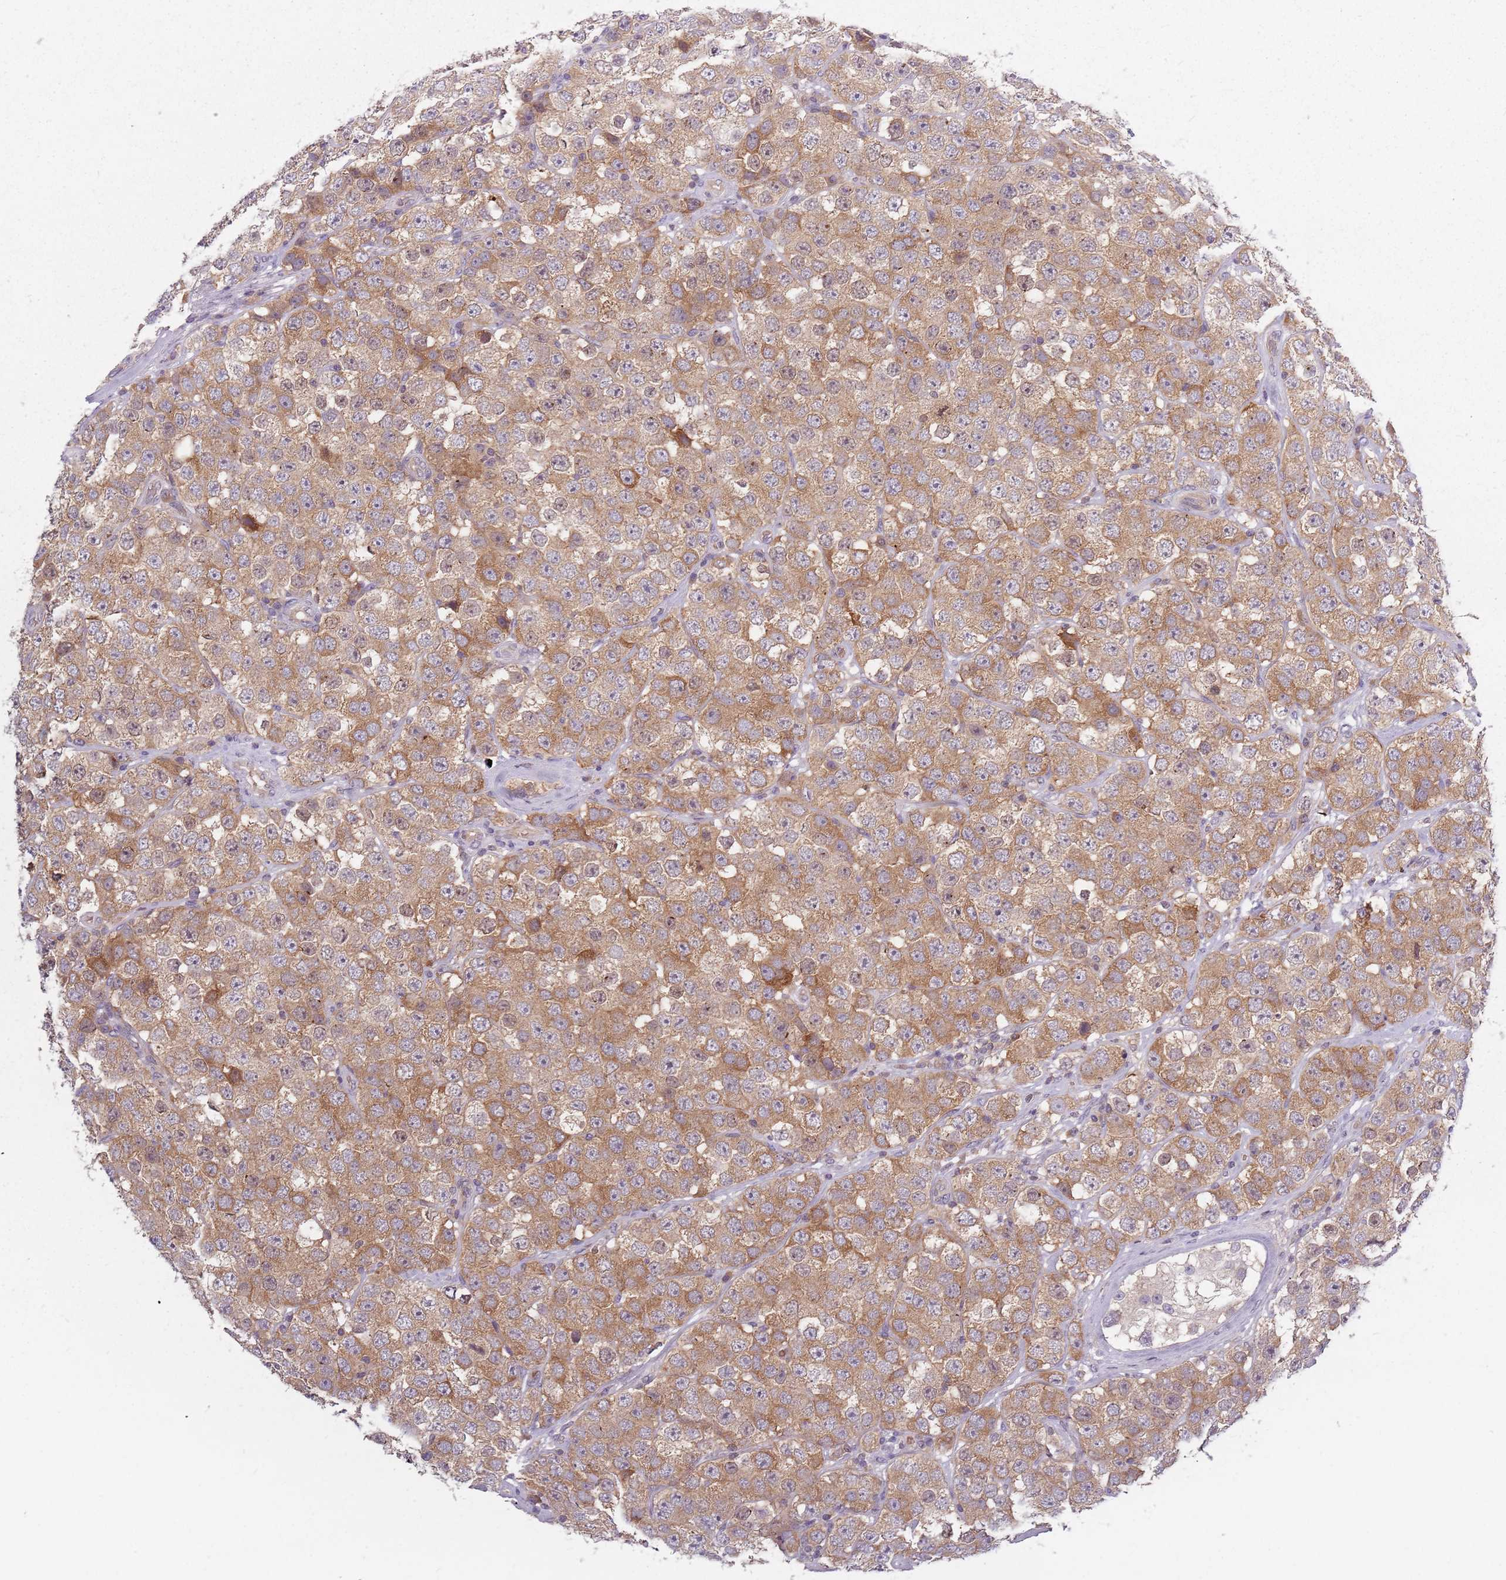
{"staining": {"intensity": "moderate", "quantity": ">75%", "location": "cytoplasmic/membranous"}, "tissue": "testis cancer", "cell_type": "Tumor cells", "image_type": "cancer", "snomed": [{"axis": "morphology", "description": "Seminoma, NOS"}, {"axis": "topography", "description": "Testis"}], "caption": "Brown immunohistochemical staining in human testis cancer (seminoma) demonstrates moderate cytoplasmic/membranous expression in about >75% of tumor cells.", "gene": "ASB13", "patient": {"sex": "male", "age": 28}}